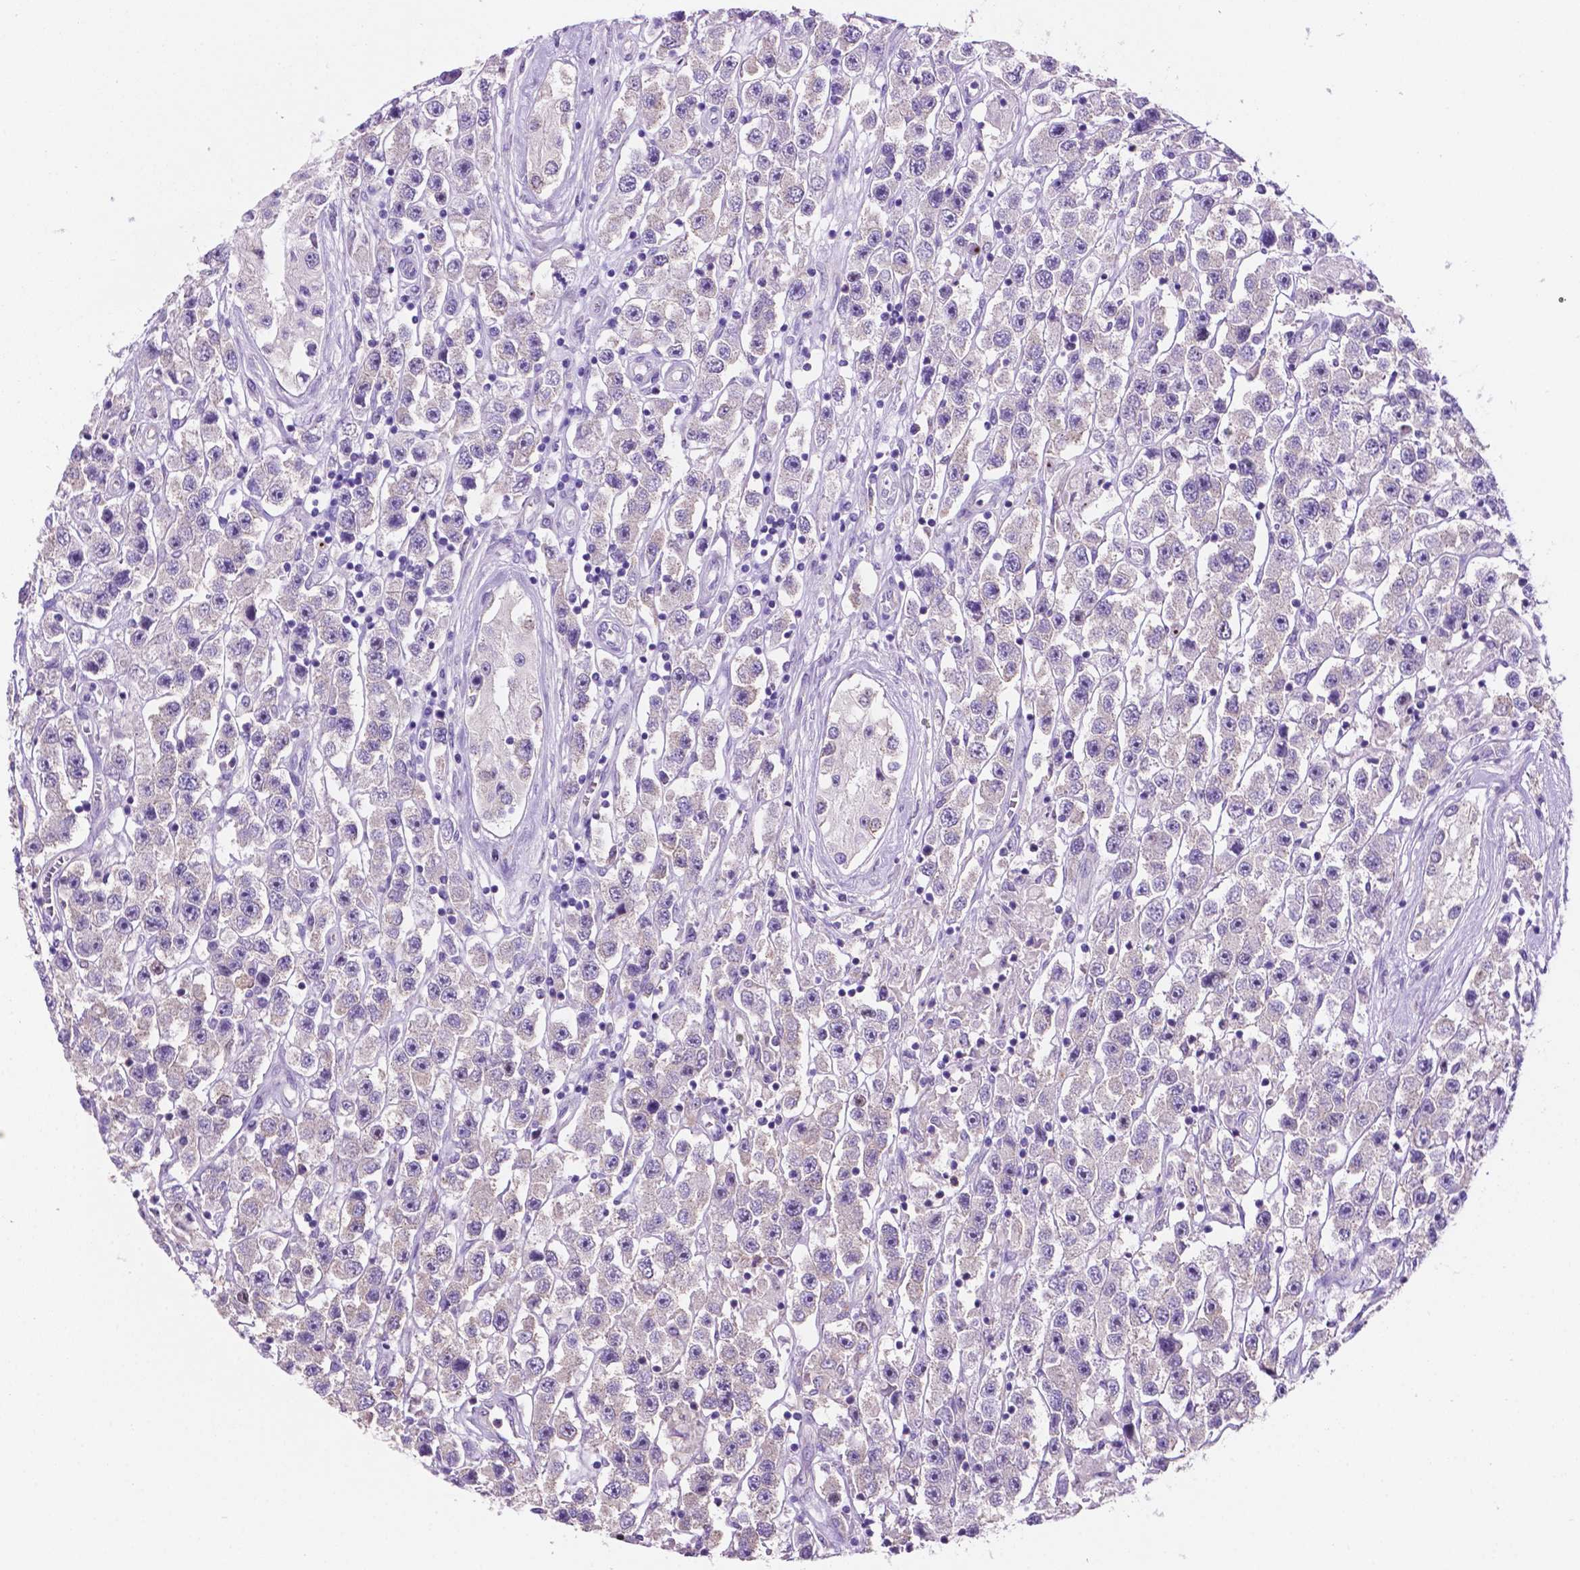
{"staining": {"intensity": "negative", "quantity": "none", "location": "none"}, "tissue": "testis cancer", "cell_type": "Tumor cells", "image_type": "cancer", "snomed": [{"axis": "morphology", "description": "Seminoma, NOS"}, {"axis": "topography", "description": "Testis"}], "caption": "DAB immunohistochemical staining of human testis cancer (seminoma) shows no significant expression in tumor cells. (IHC, brightfield microscopy, high magnification).", "gene": "SPDYA", "patient": {"sex": "male", "age": 45}}